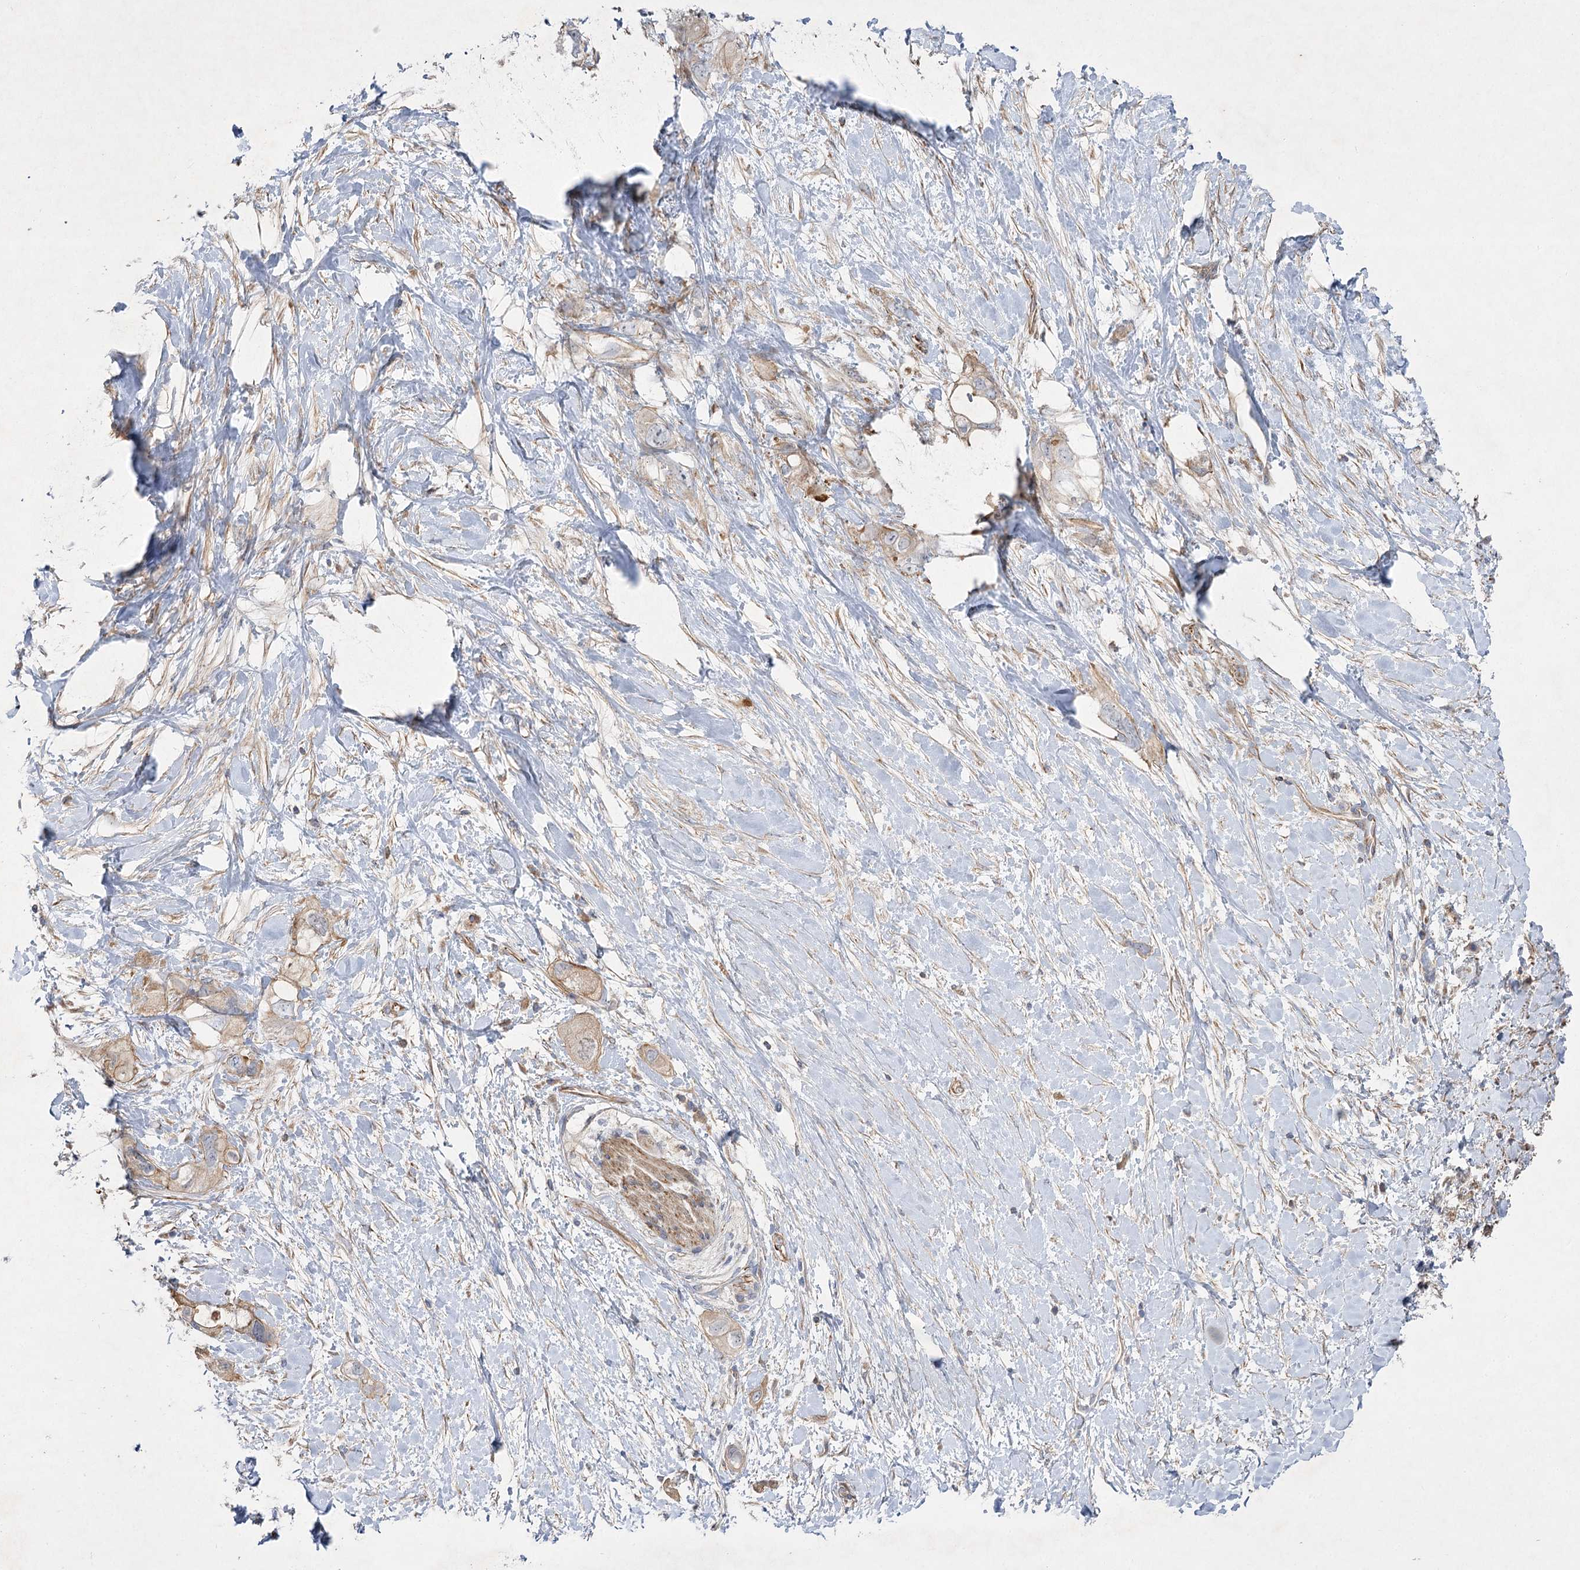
{"staining": {"intensity": "moderate", "quantity": "<25%", "location": "cytoplasmic/membranous"}, "tissue": "pancreatic cancer", "cell_type": "Tumor cells", "image_type": "cancer", "snomed": [{"axis": "morphology", "description": "Adenocarcinoma, NOS"}, {"axis": "topography", "description": "Pancreas"}], "caption": "Immunohistochemistry (DAB (3,3'-diaminobenzidine)) staining of human pancreatic adenocarcinoma exhibits moderate cytoplasmic/membranous protein positivity in approximately <25% of tumor cells.", "gene": "KIAA0825", "patient": {"sex": "female", "age": 56}}